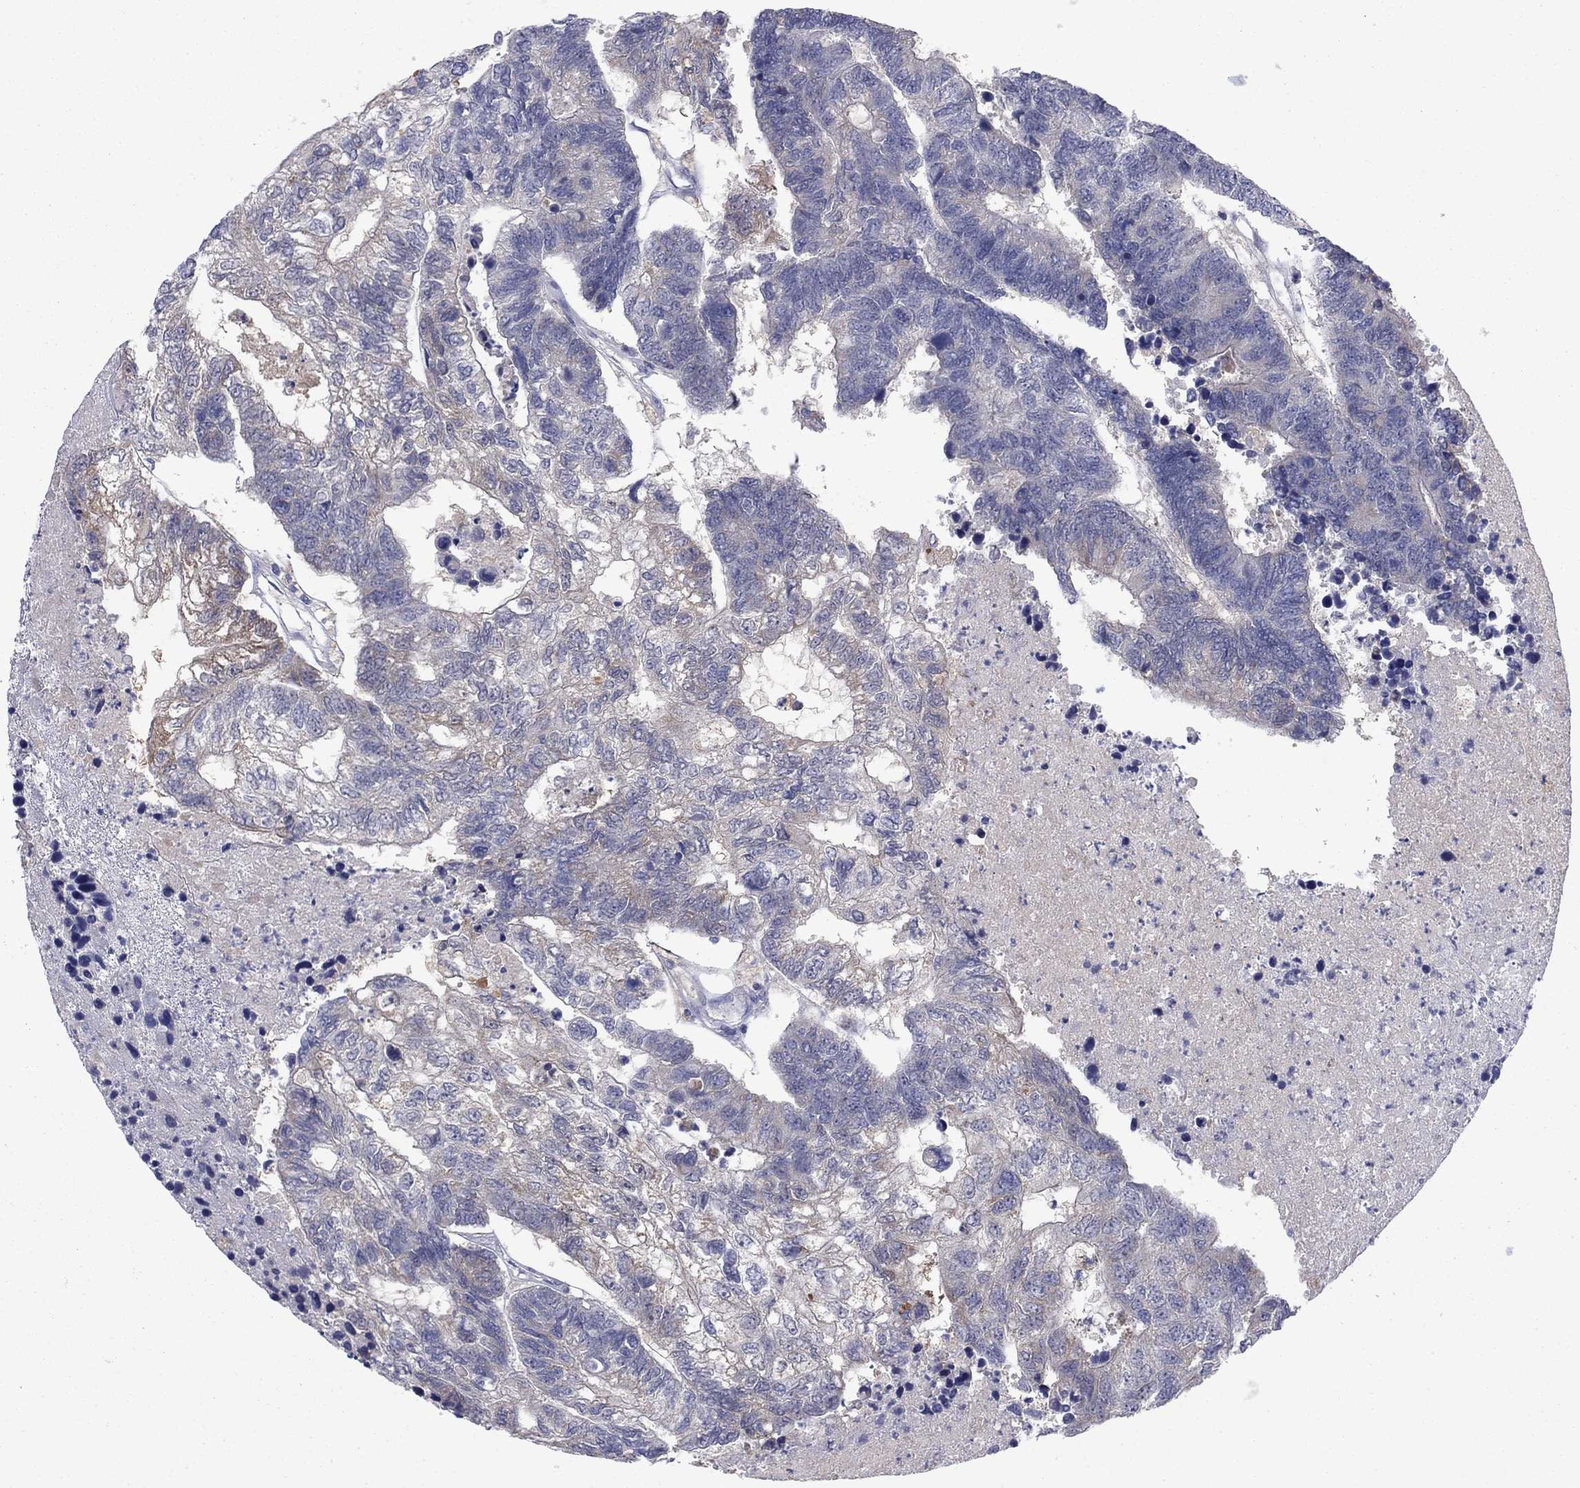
{"staining": {"intensity": "moderate", "quantity": "<25%", "location": "cytoplasmic/membranous"}, "tissue": "colorectal cancer", "cell_type": "Tumor cells", "image_type": "cancer", "snomed": [{"axis": "morphology", "description": "Adenocarcinoma, NOS"}, {"axis": "topography", "description": "Colon"}], "caption": "Human colorectal cancer (adenocarcinoma) stained with a brown dye shows moderate cytoplasmic/membranous positive expression in about <25% of tumor cells.", "gene": "GRHPR", "patient": {"sex": "female", "age": 48}}